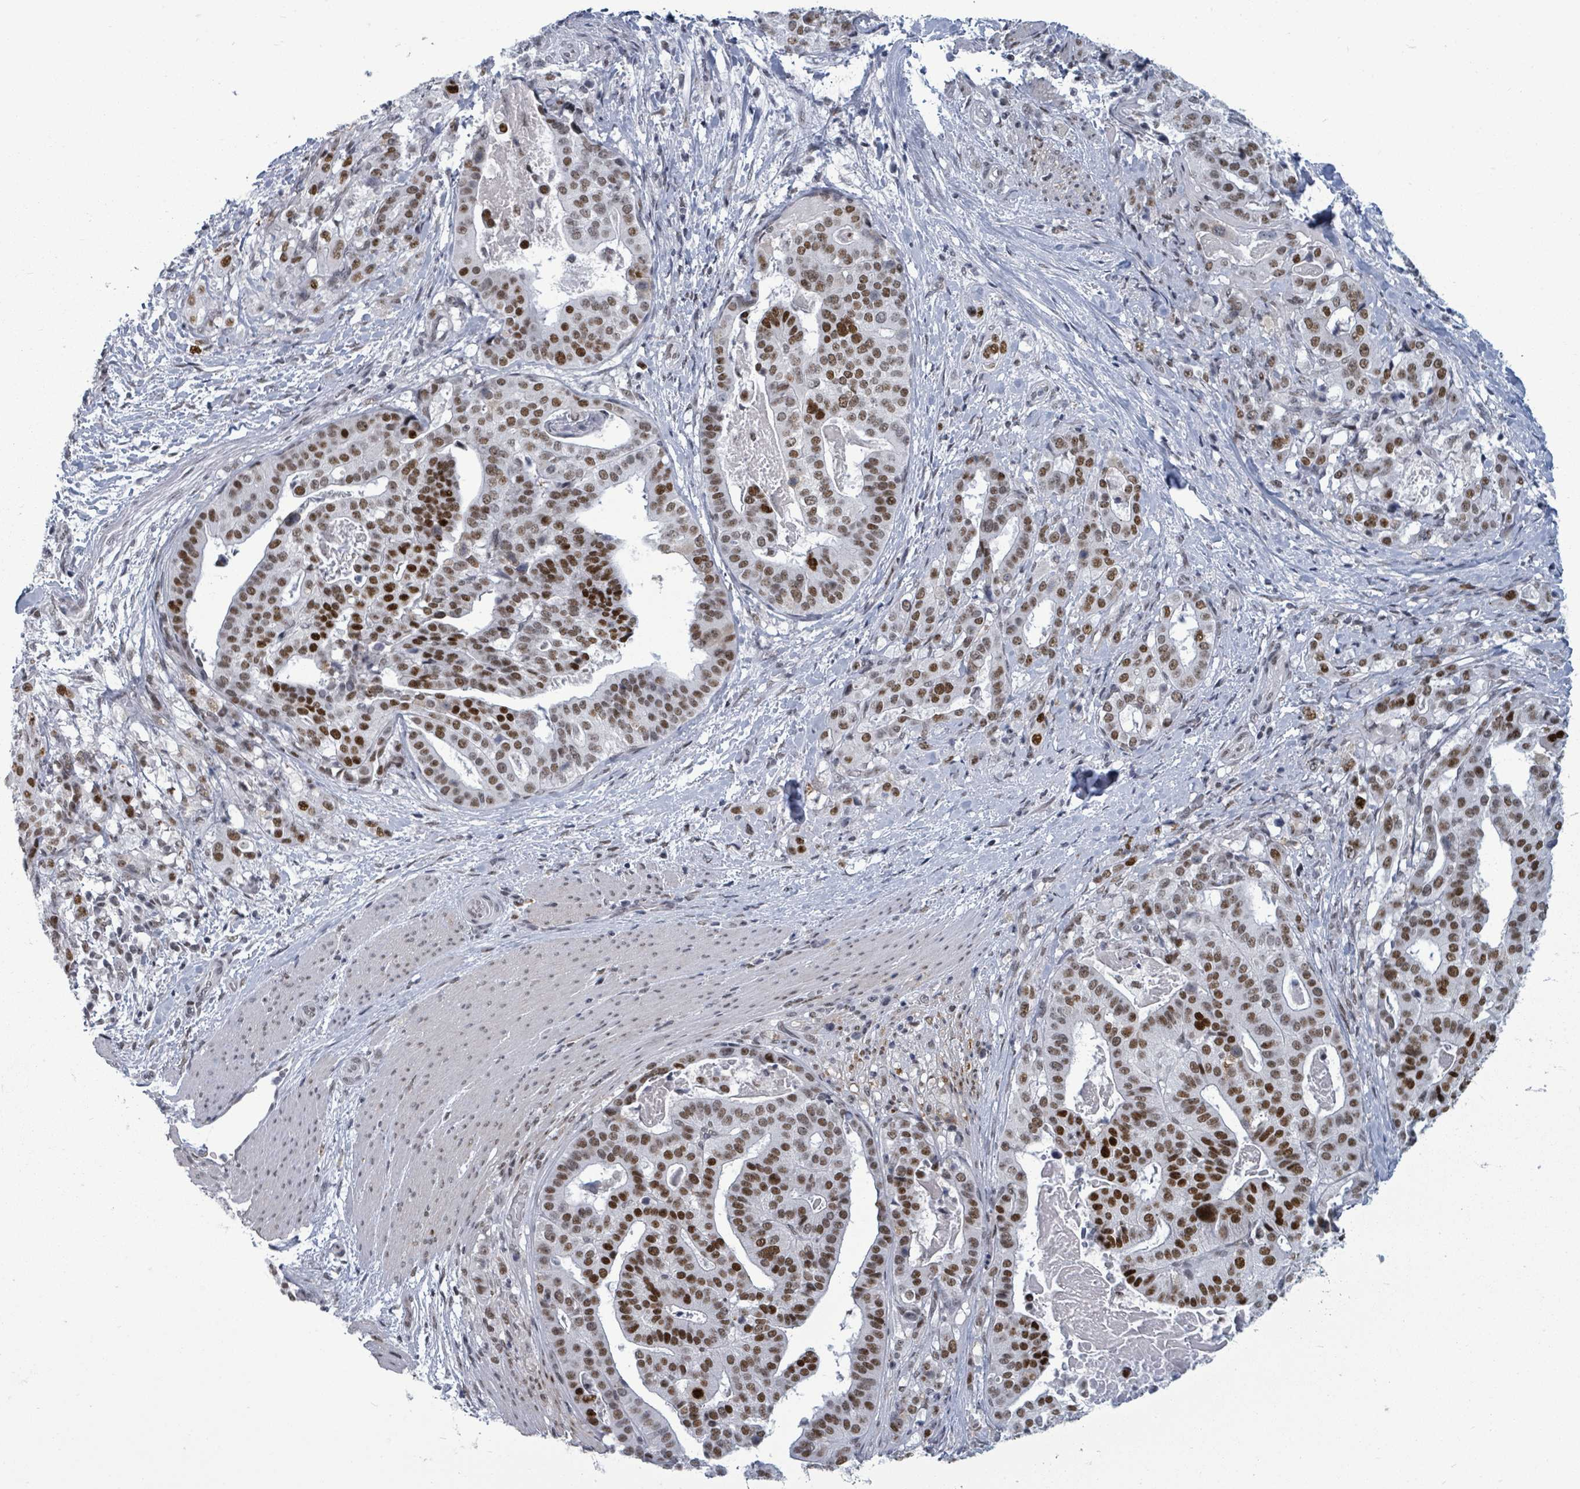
{"staining": {"intensity": "strong", "quantity": "25%-75%", "location": "nuclear"}, "tissue": "stomach cancer", "cell_type": "Tumor cells", "image_type": "cancer", "snomed": [{"axis": "morphology", "description": "Adenocarcinoma, NOS"}, {"axis": "topography", "description": "Stomach"}], "caption": "High-magnification brightfield microscopy of stomach adenocarcinoma stained with DAB (3,3'-diaminobenzidine) (brown) and counterstained with hematoxylin (blue). tumor cells exhibit strong nuclear positivity is appreciated in approximately25%-75% of cells.", "gene": "ERCC5", "patient": {"sex": "male", "age": 48}}